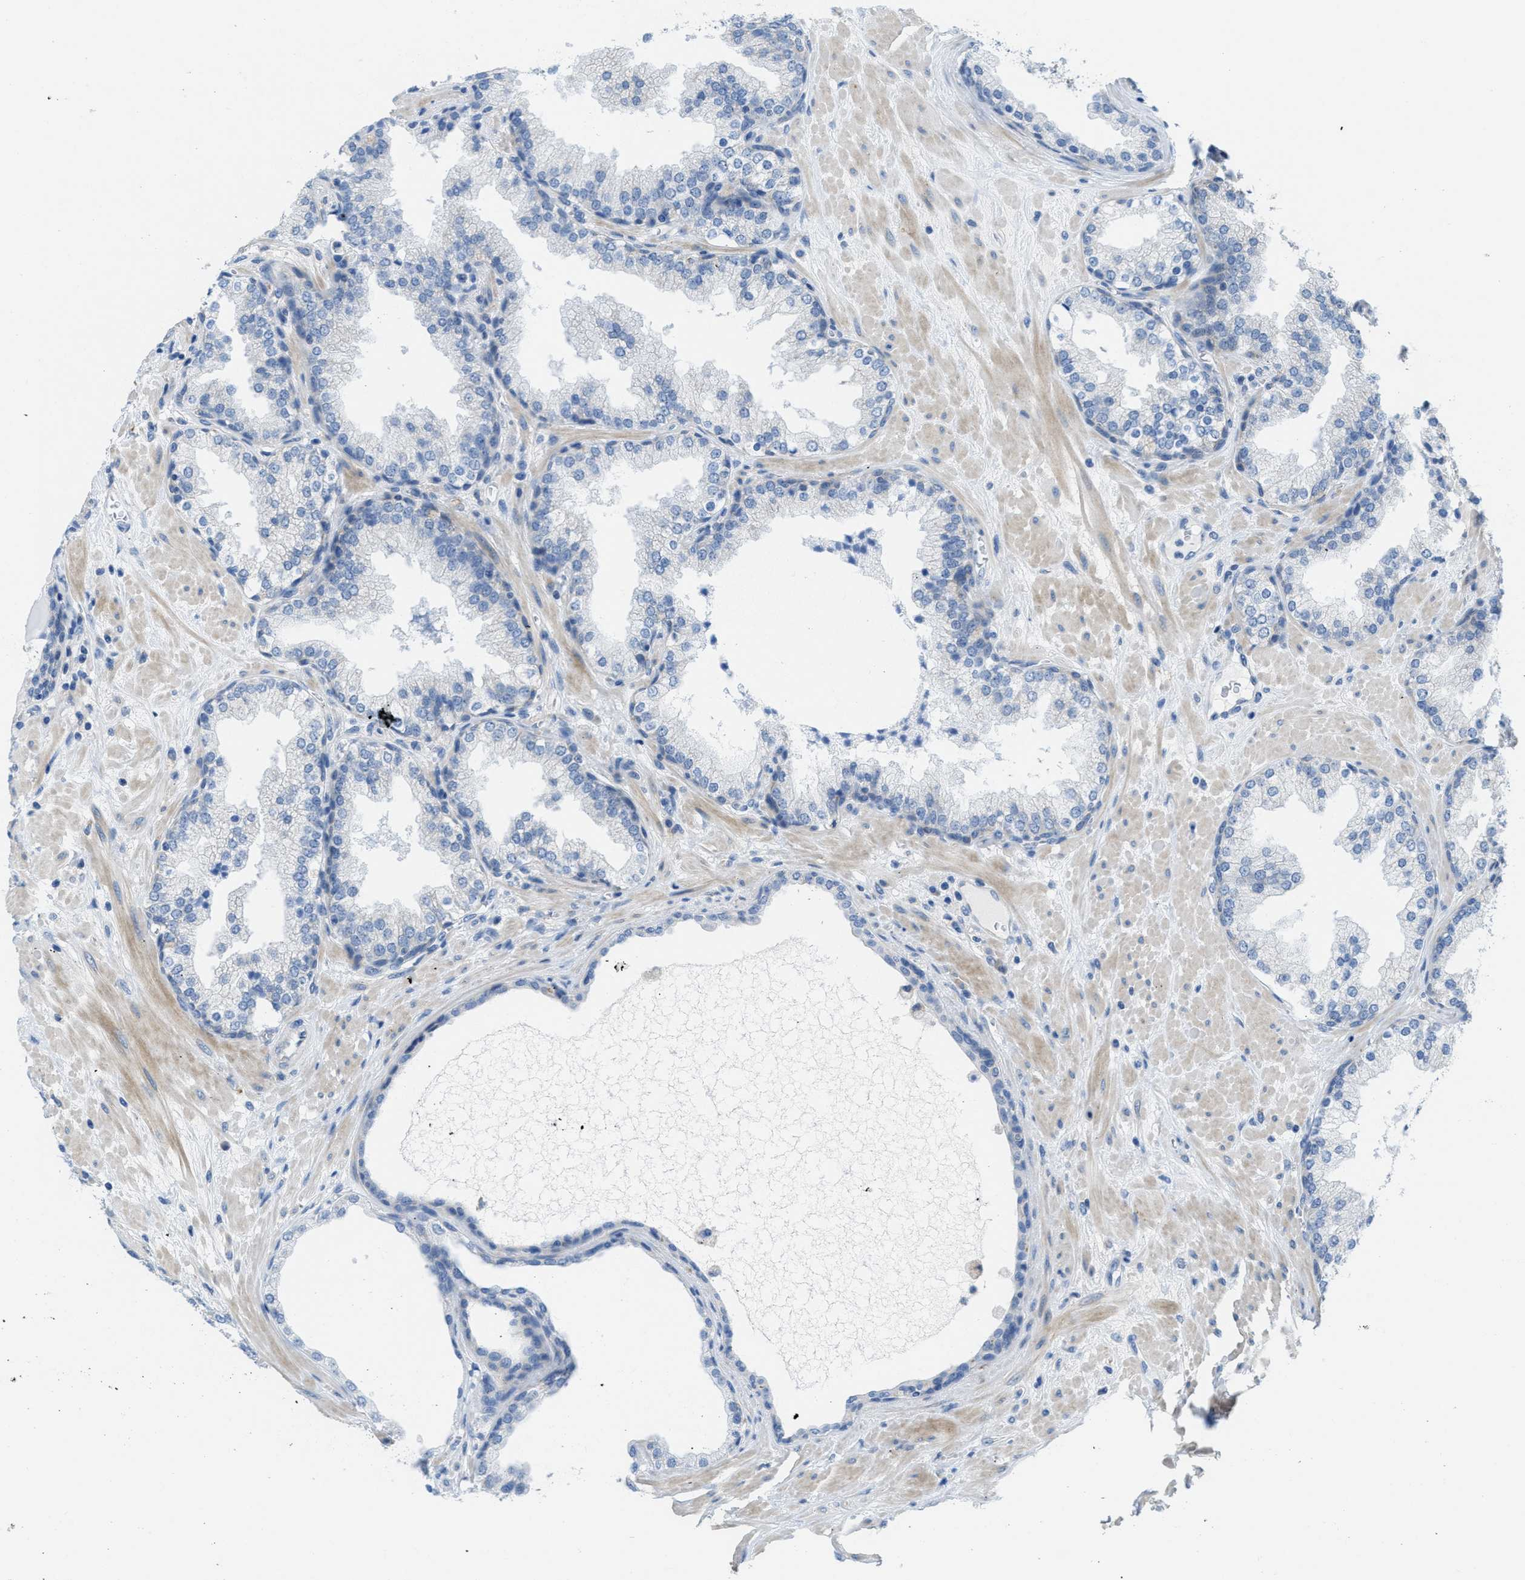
{"staining": {"intensity": "moderate", "quantity": "<25%", "location": "cytoplasmic/membranous"}, "tissue": "prostate", "cell_type": "Glandular cells", "image_type": "normal", "snomed": [{"axis": "morphology", "description": "Normal tissue, NOS"}, {"axis": "topography", "description": "Prostate"}], "caption": "Glandular cells show moderate cytoplasmic/membranous positivity in approximately <25% of cells in unremarkable prostate. The staining is performed using DAB brown chromogen to label protein expression. The nuclei are counter-stained blue using hematoxylin.", "gene": "PTDSS1", "patient": {"sex": "male", "age": 51}}